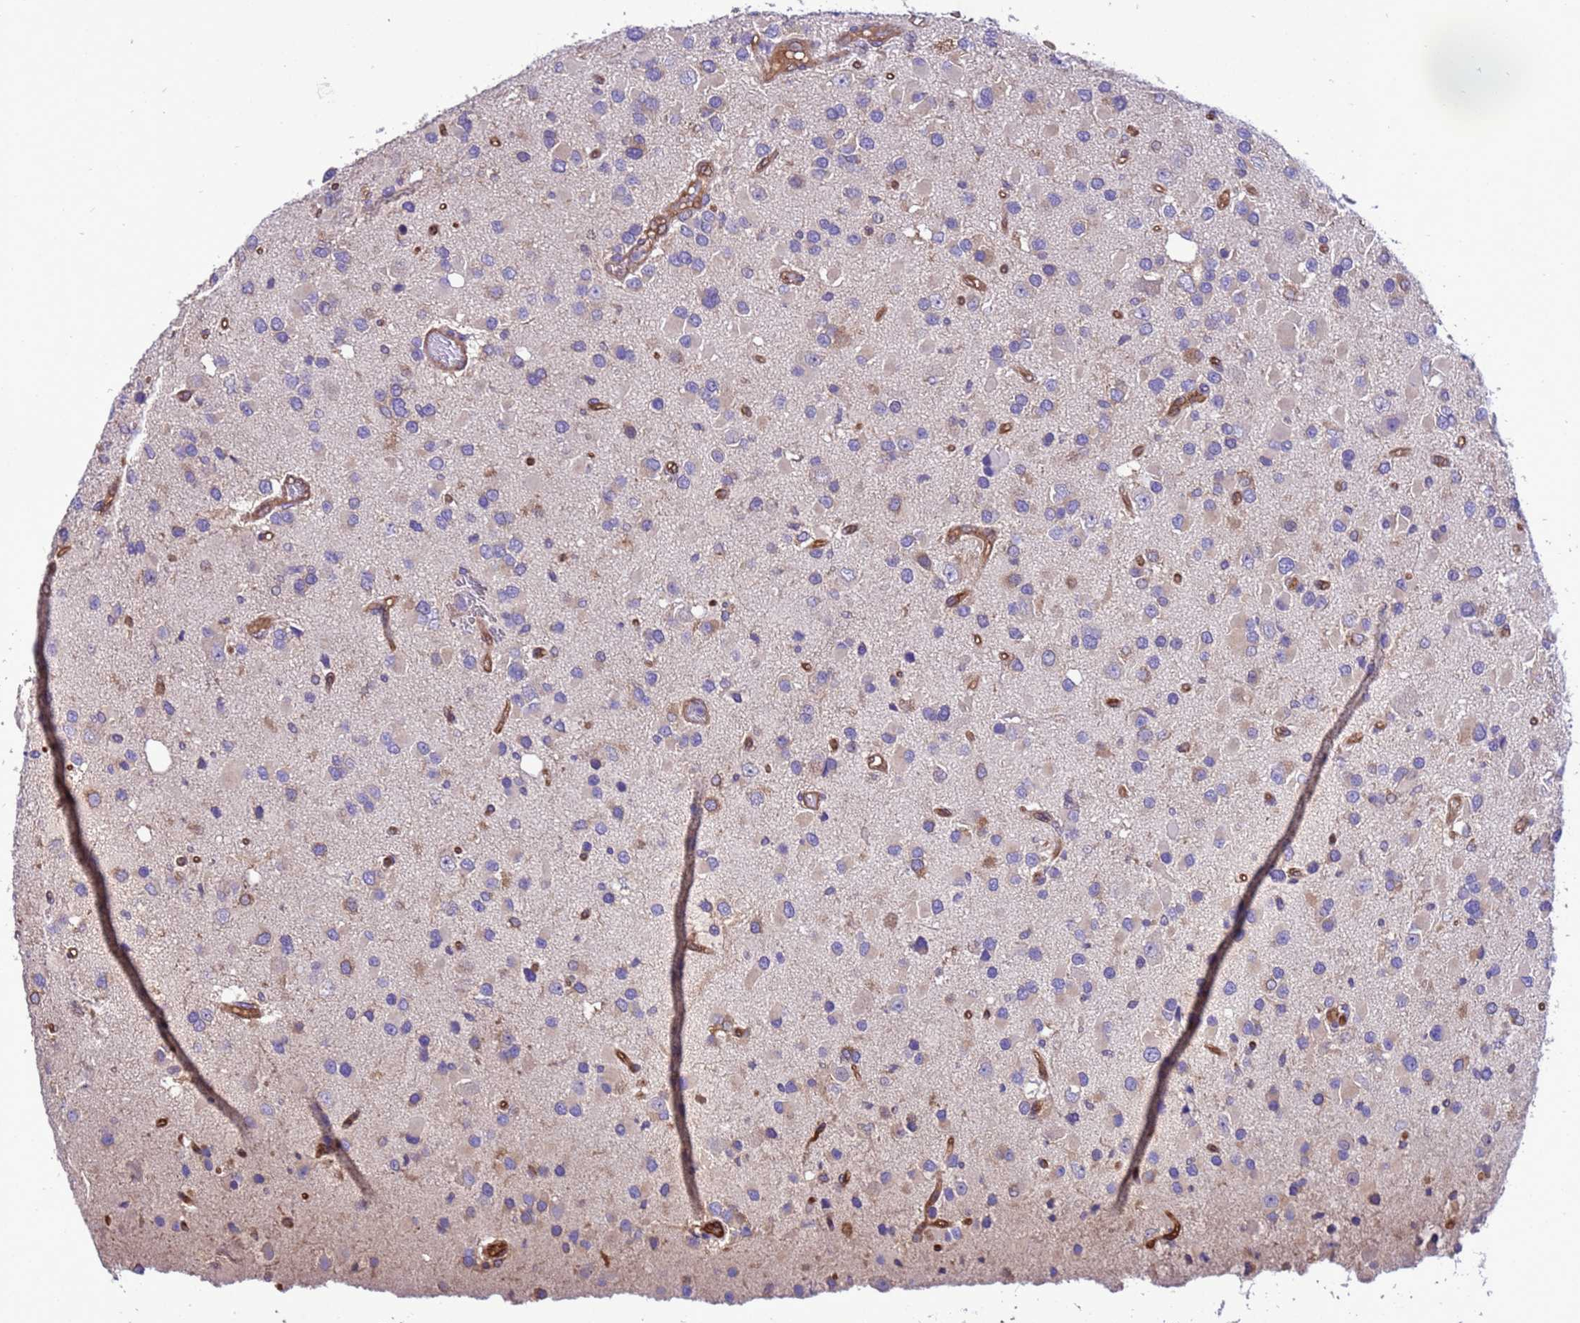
{"staining": {"intensity": "weak", "quantity": "<25%", "location": "cytoplasmic/membranous"}, "tissue": "glioma", "cell_type": "Tumor cells", "image_type": "cancer", "snomed": [{"axis": "morphology", "description": "Glioma, malignant, High grade"}, {"axis": "topography", "description": "Brain"}], "caption": "The image displays no significant positivity in tumor cells of malignant high-grade glioma. (Immunohistochemistry, brightfield microscopy, high magnification).", "gene": "RABEP2", "patient": {"sex": "male", "age": 53}}